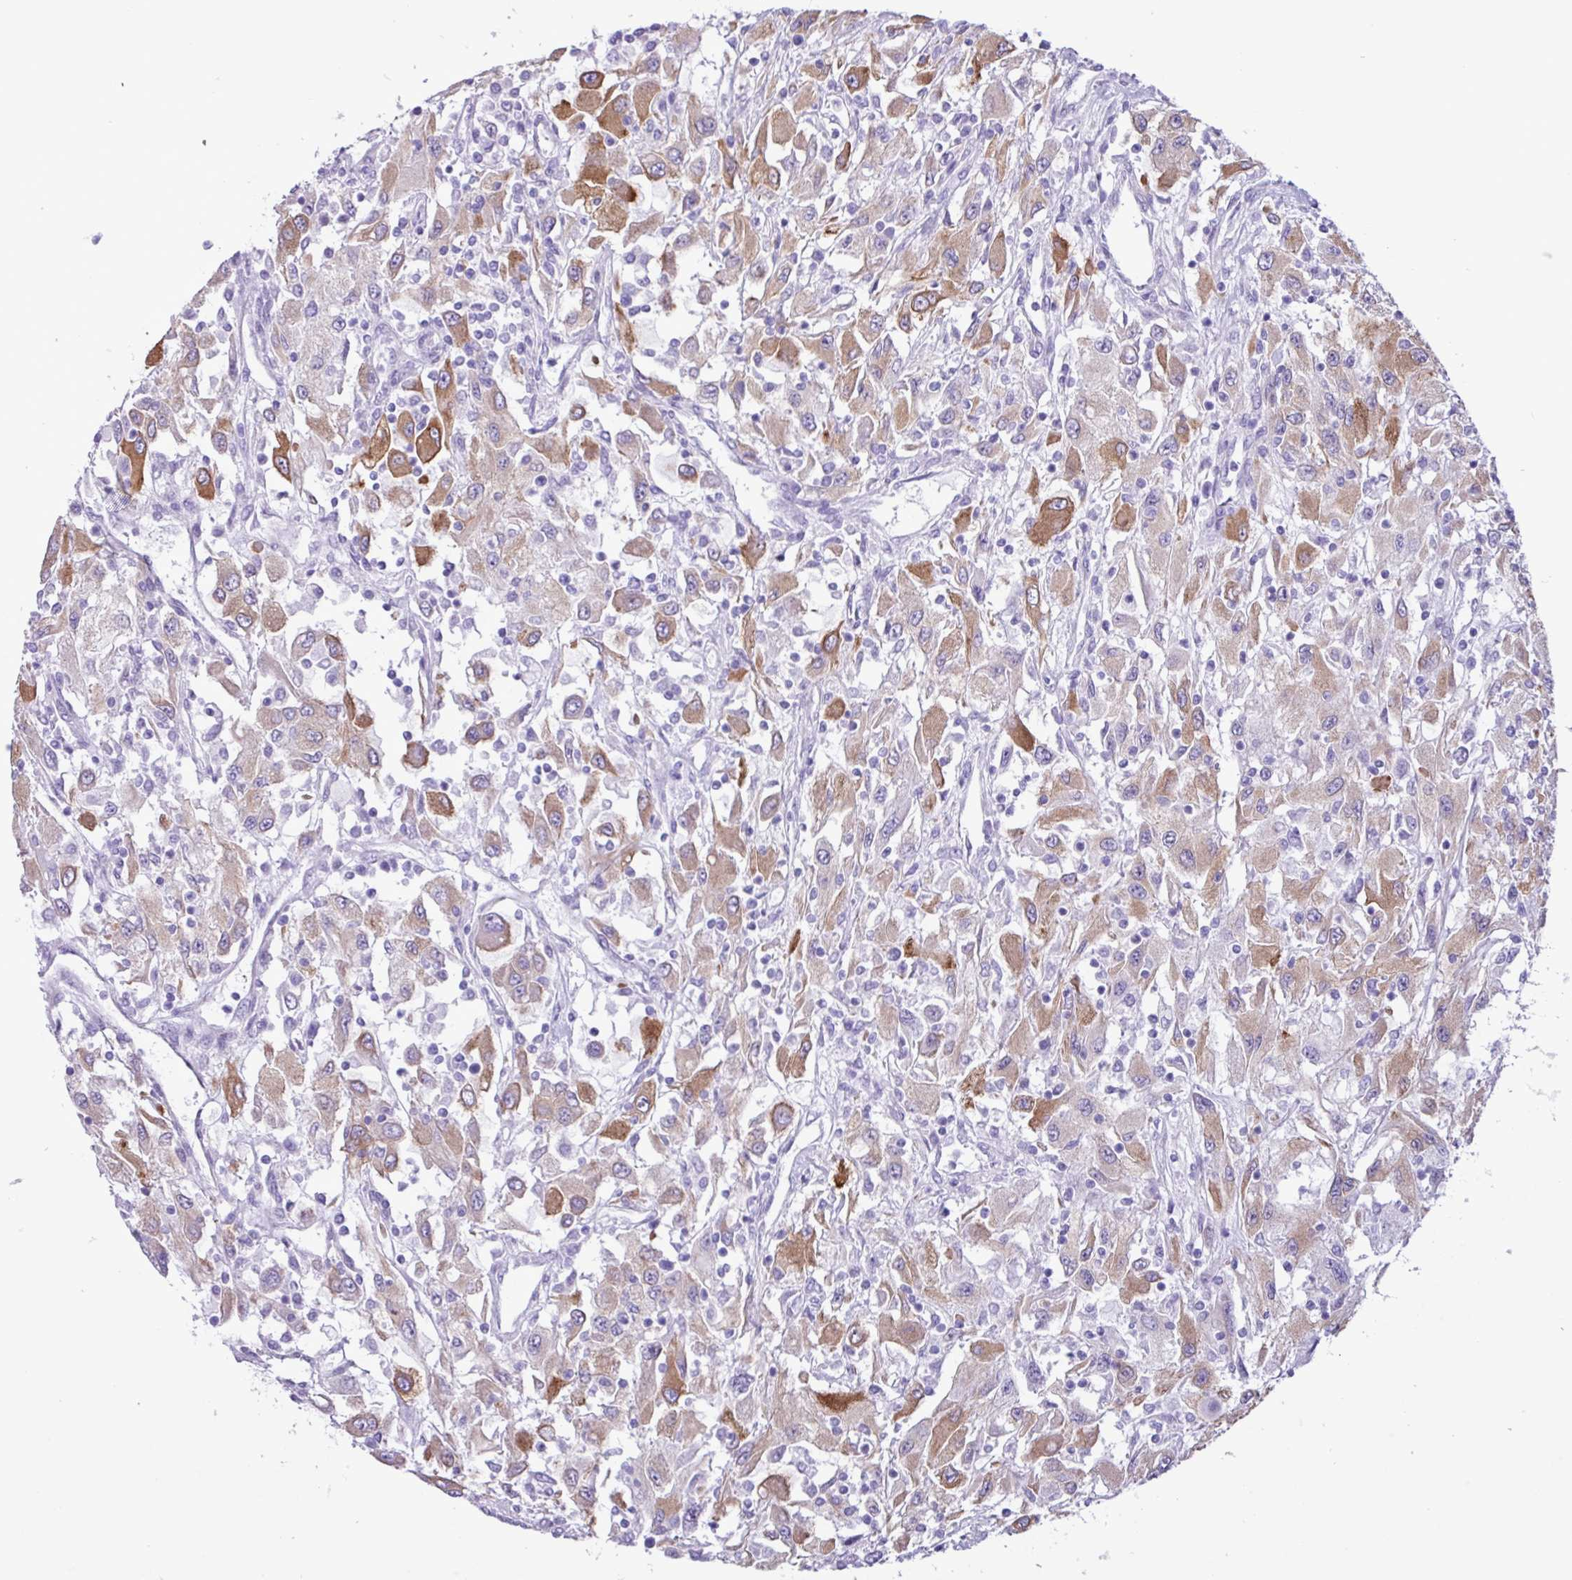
{"staining": {"intensity": "moderate", "quantity": "25%-75%", "location": "cytoplasmic/membranous"}, "tissue": "renal cancer", "cell_type": "Tumor cells", "image_type": "cancer", "snomed": [{"axis": "morphology", "description": "Adenocarcinoma, NOS"}, {"axis": "topography", "description": "Kidney"}], "caption": "The immunohistochemical stain shows moderate cytoplasmic/membranous expression in tumor cells of renal cancer tissue.", "gene": "SLC38A1", "patient": {"sex": "female", "age": 67}}